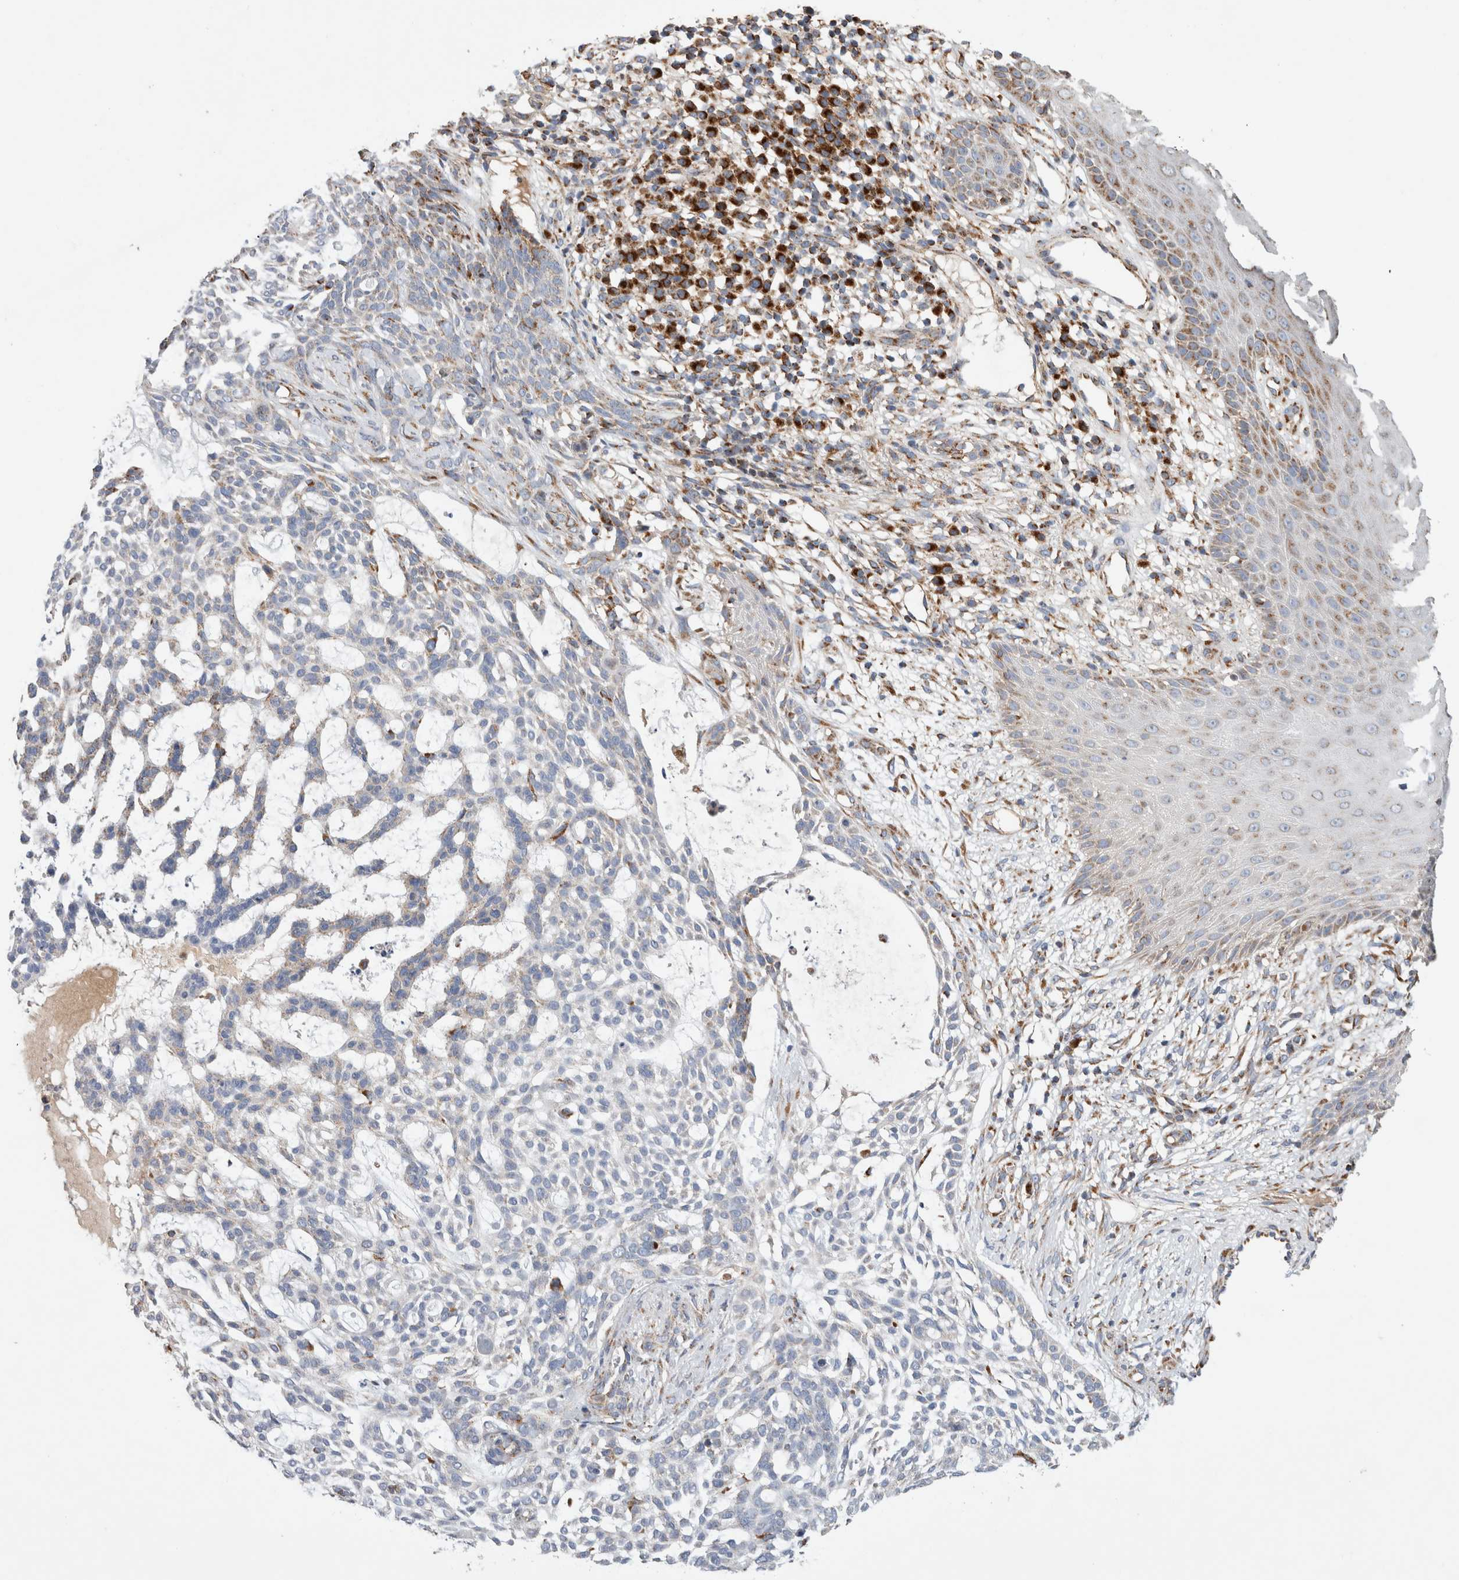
{"staining": {"intensity": "weak", "quantity": "<25%", "location": "cytoplasmic/membranous"}, "tissue": "skin cancer", "cell_type": "Tumor cells", "image_type": "cancer", "snomed": [{"axis": "morphology", "description": "Basal cell carcinoma"}, {"axis": "topography", "description": "Skin"}], "caption": "Skin cancer was stained to show a protein in brown. There is no significant staining in tumor cells.", "gene": "IARS2", "patient": {"sex": "female", "age": 64}}